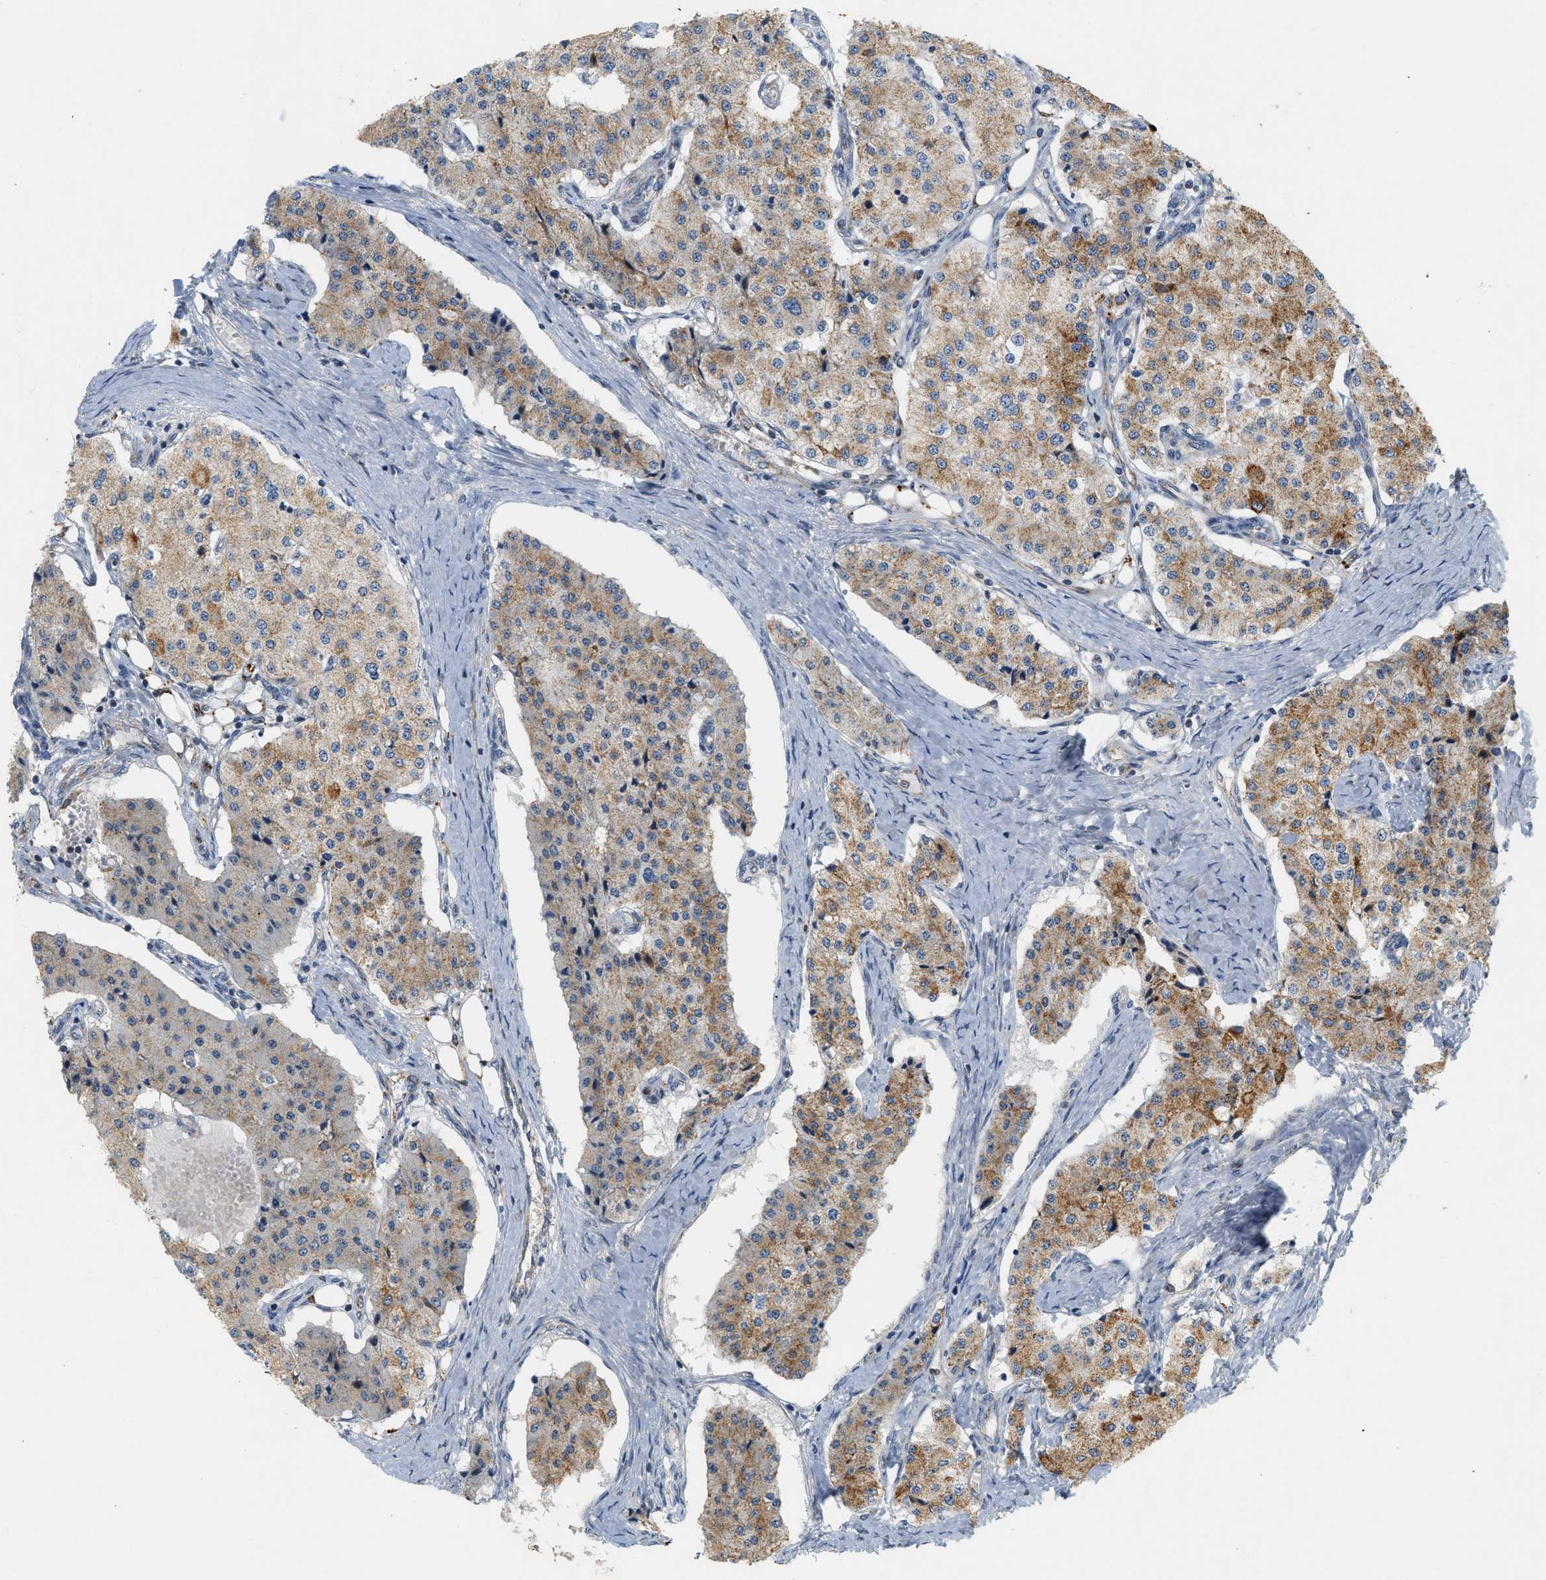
{"staining": {"intensity": "moderate", "quantity": ">75%", "location": "cytoplasmic/membranous"}, "tissue": "carcinoid", "cell_type": "Tumor cells", "image_type": "cancer", "snomed": [{"axis": "morphology", "description": "Carcinoid, malignant, NOS"}, {"axis": "topography", "description": "Colon"}], "caption": "Moderate cytoplasmic/membranous expression for a protein is appreciated in about >75% of tumor cells of carcinoid using IHC.", "gene": "MCU", "patient": {"sex": "female", "age": 52}}